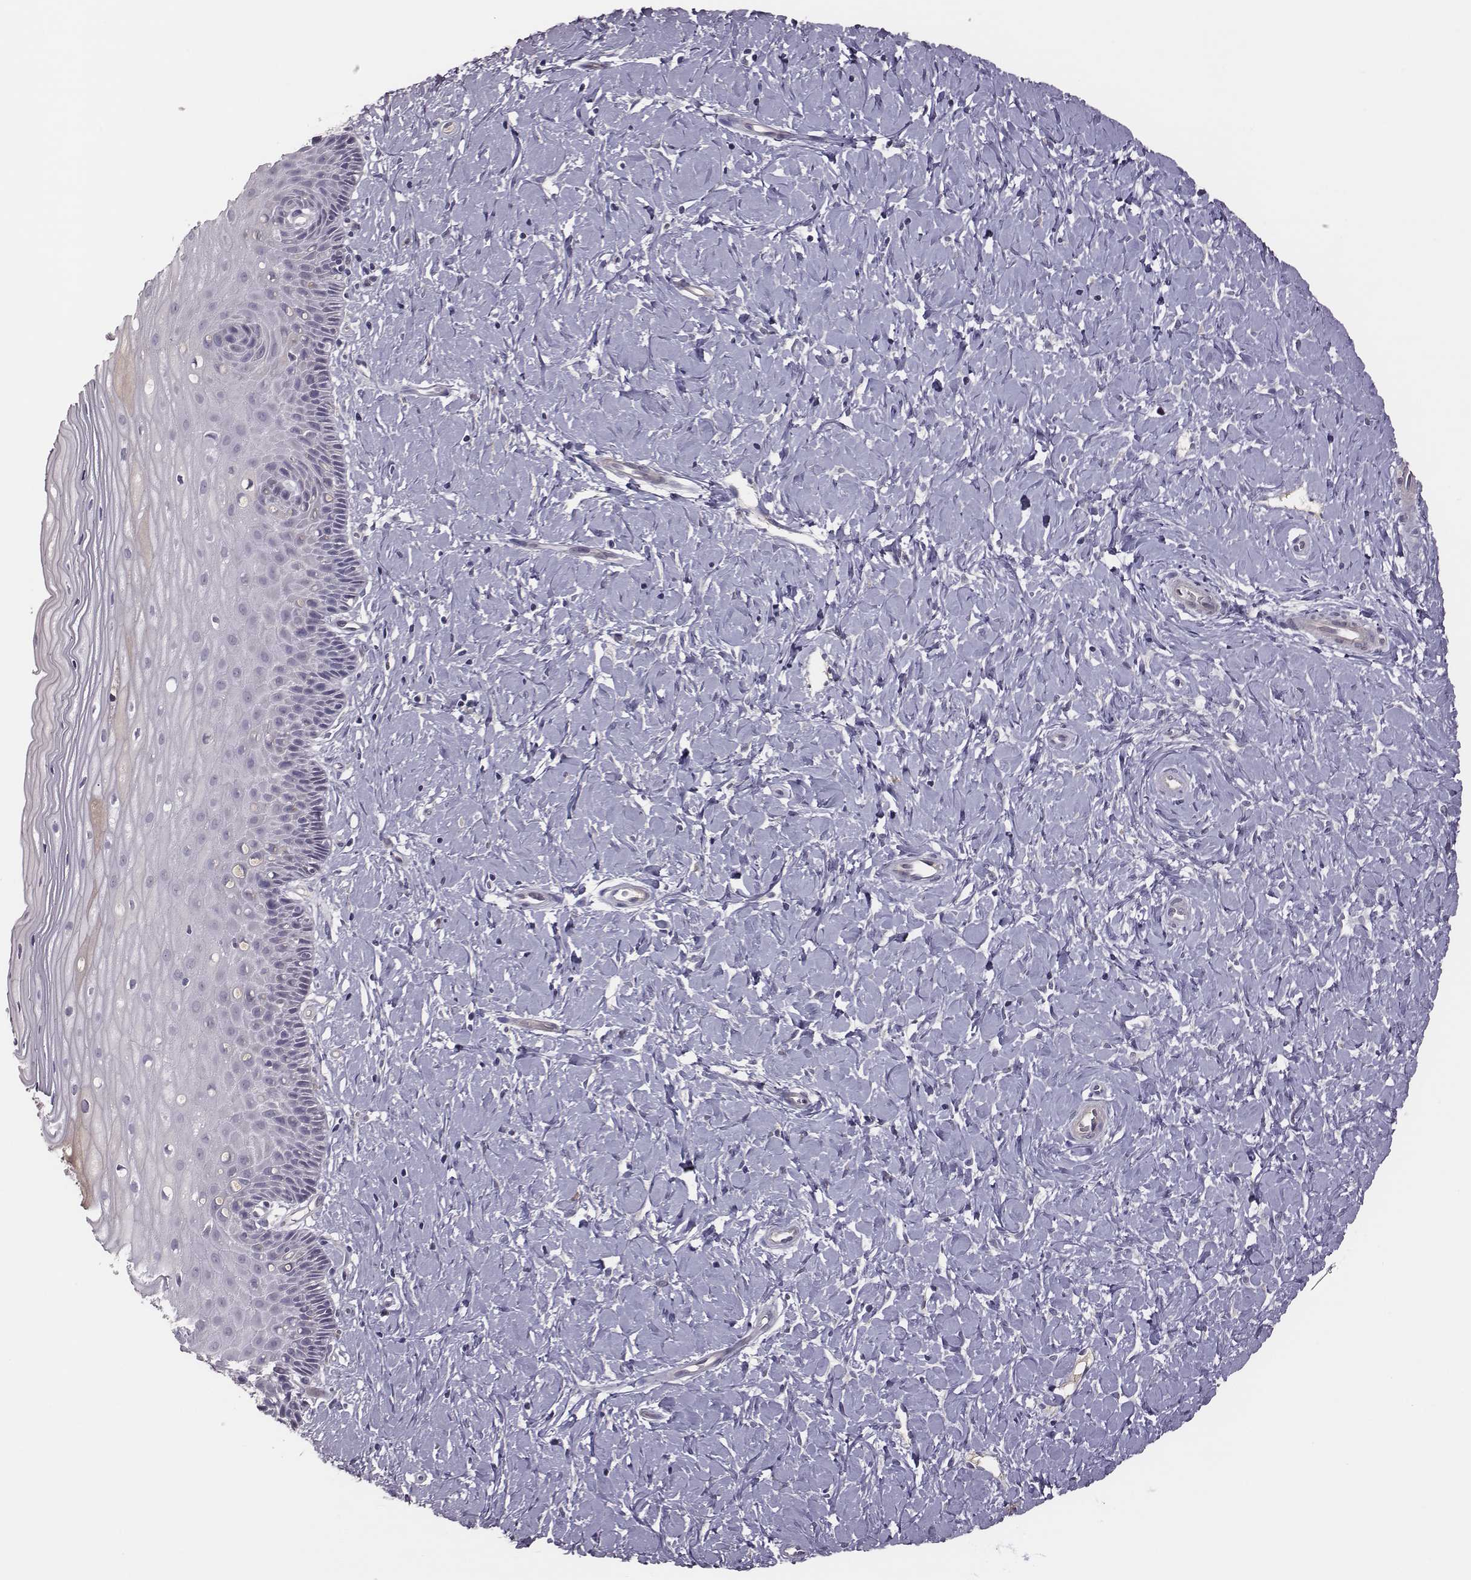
{"staining": {"intensity": "negative", "quantity": "none", "location": "none"}, "tissue": "cervix", "cell_type": "Glandular cells", "image_type": "normal", "snomed": [{"axis": "morphology", "description": "Normal tissue, NOS"}, {"axis": "topography", "description": "Cervix"}], "caption": "IHC image of normal human cervix stained for a protein (brown), which shows no staining in glandular cells.", "gene": "KMO", "patient": {"sex": "female", "age": 37}}